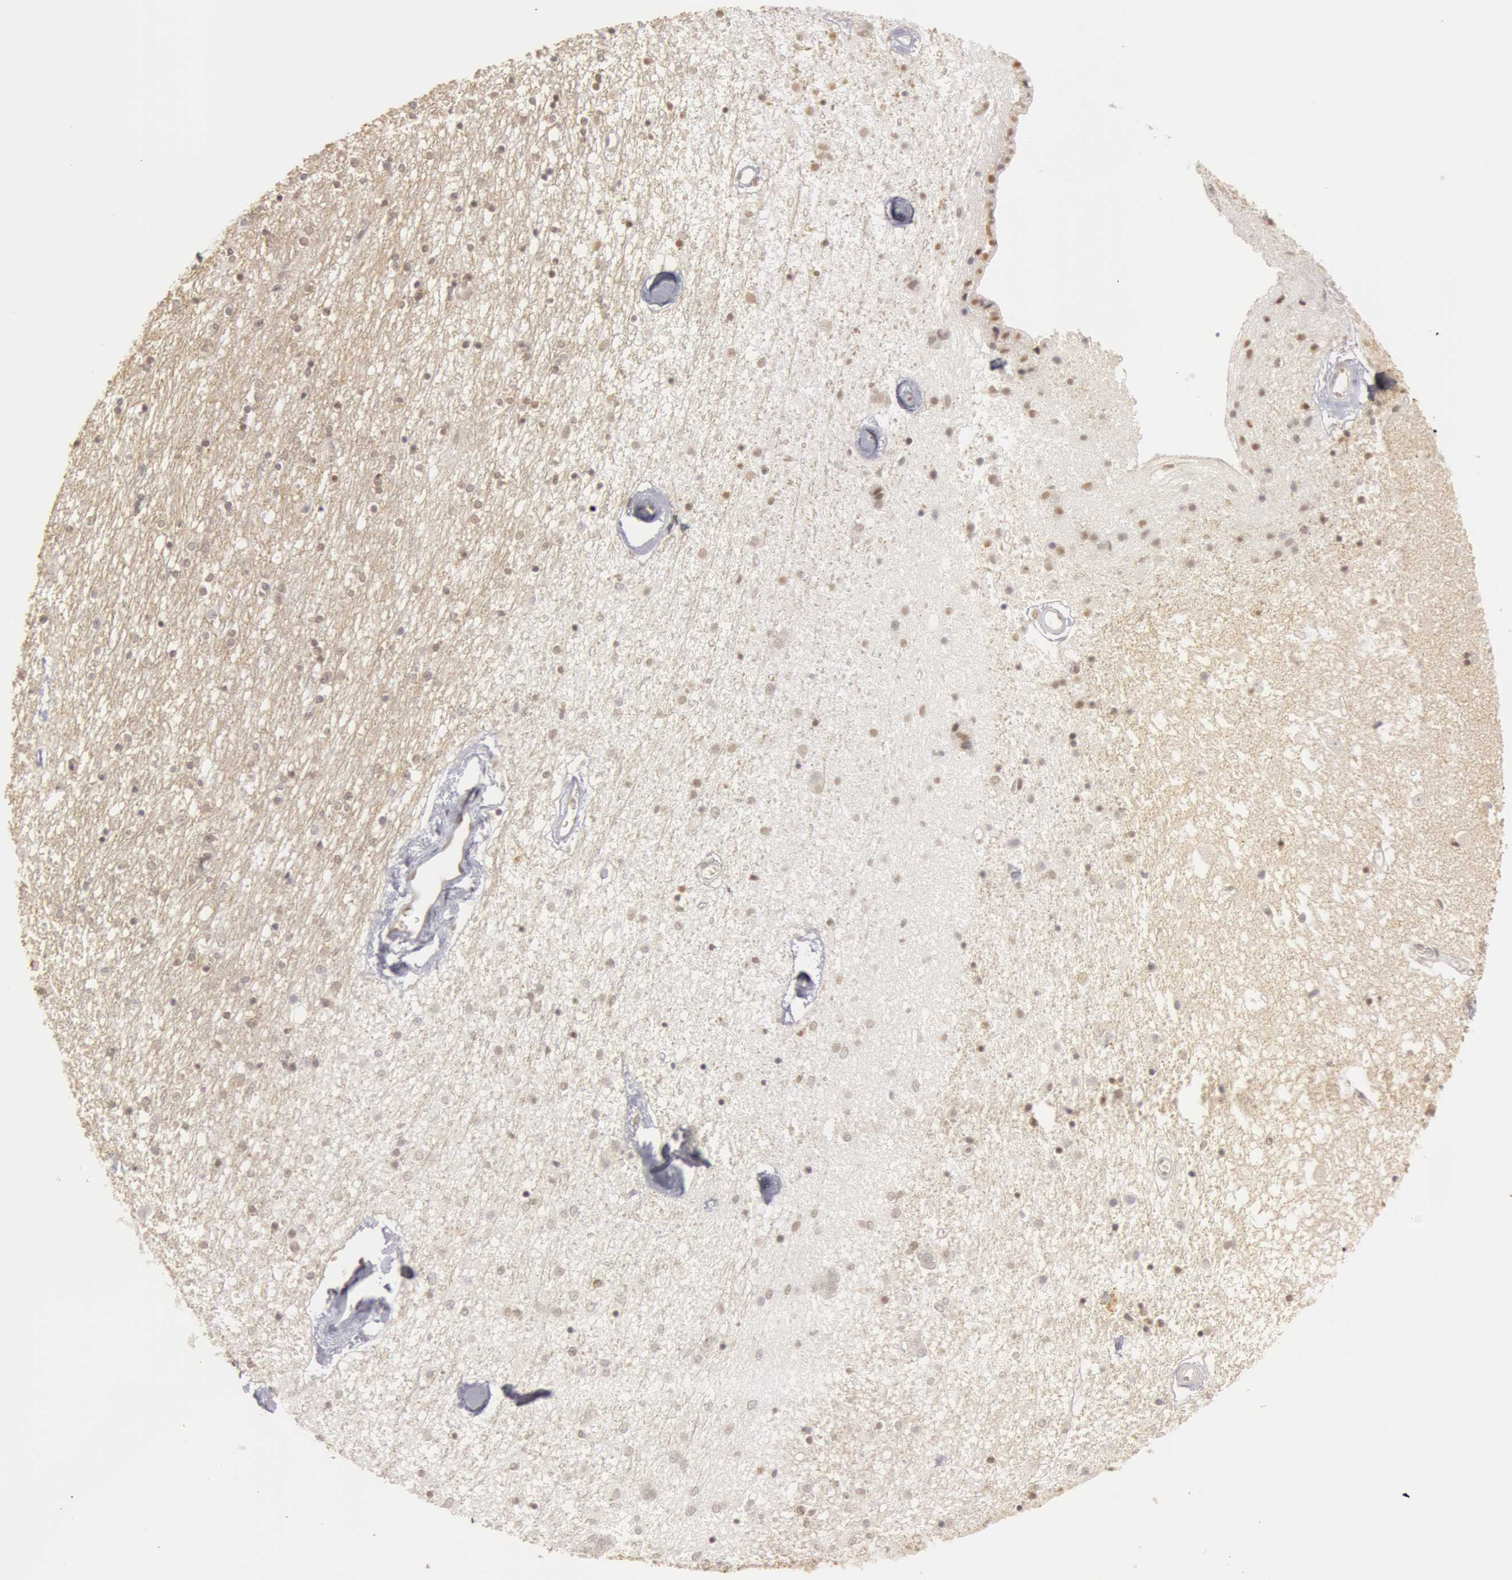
{"staining": {"intensity": "negative", "quantity": "none", "location": "none"}, "tissue": "caudate", "cell_type": "Glial cells", "image_type": "normal", "snomed": [{"axis": "morphology", "description": "Normal tissue, NOS"}, {"axis": "topography", "description": "Lateral ventricle wall"}], "caption": "This micrograph is of benign caudate stained with immunohistochemistry to label a protein in brown with the nuclei are counter-stained blue. There is no expression in glial cells.", "gene": "OASL", "patient": {"sex": "female", "age": 54}}